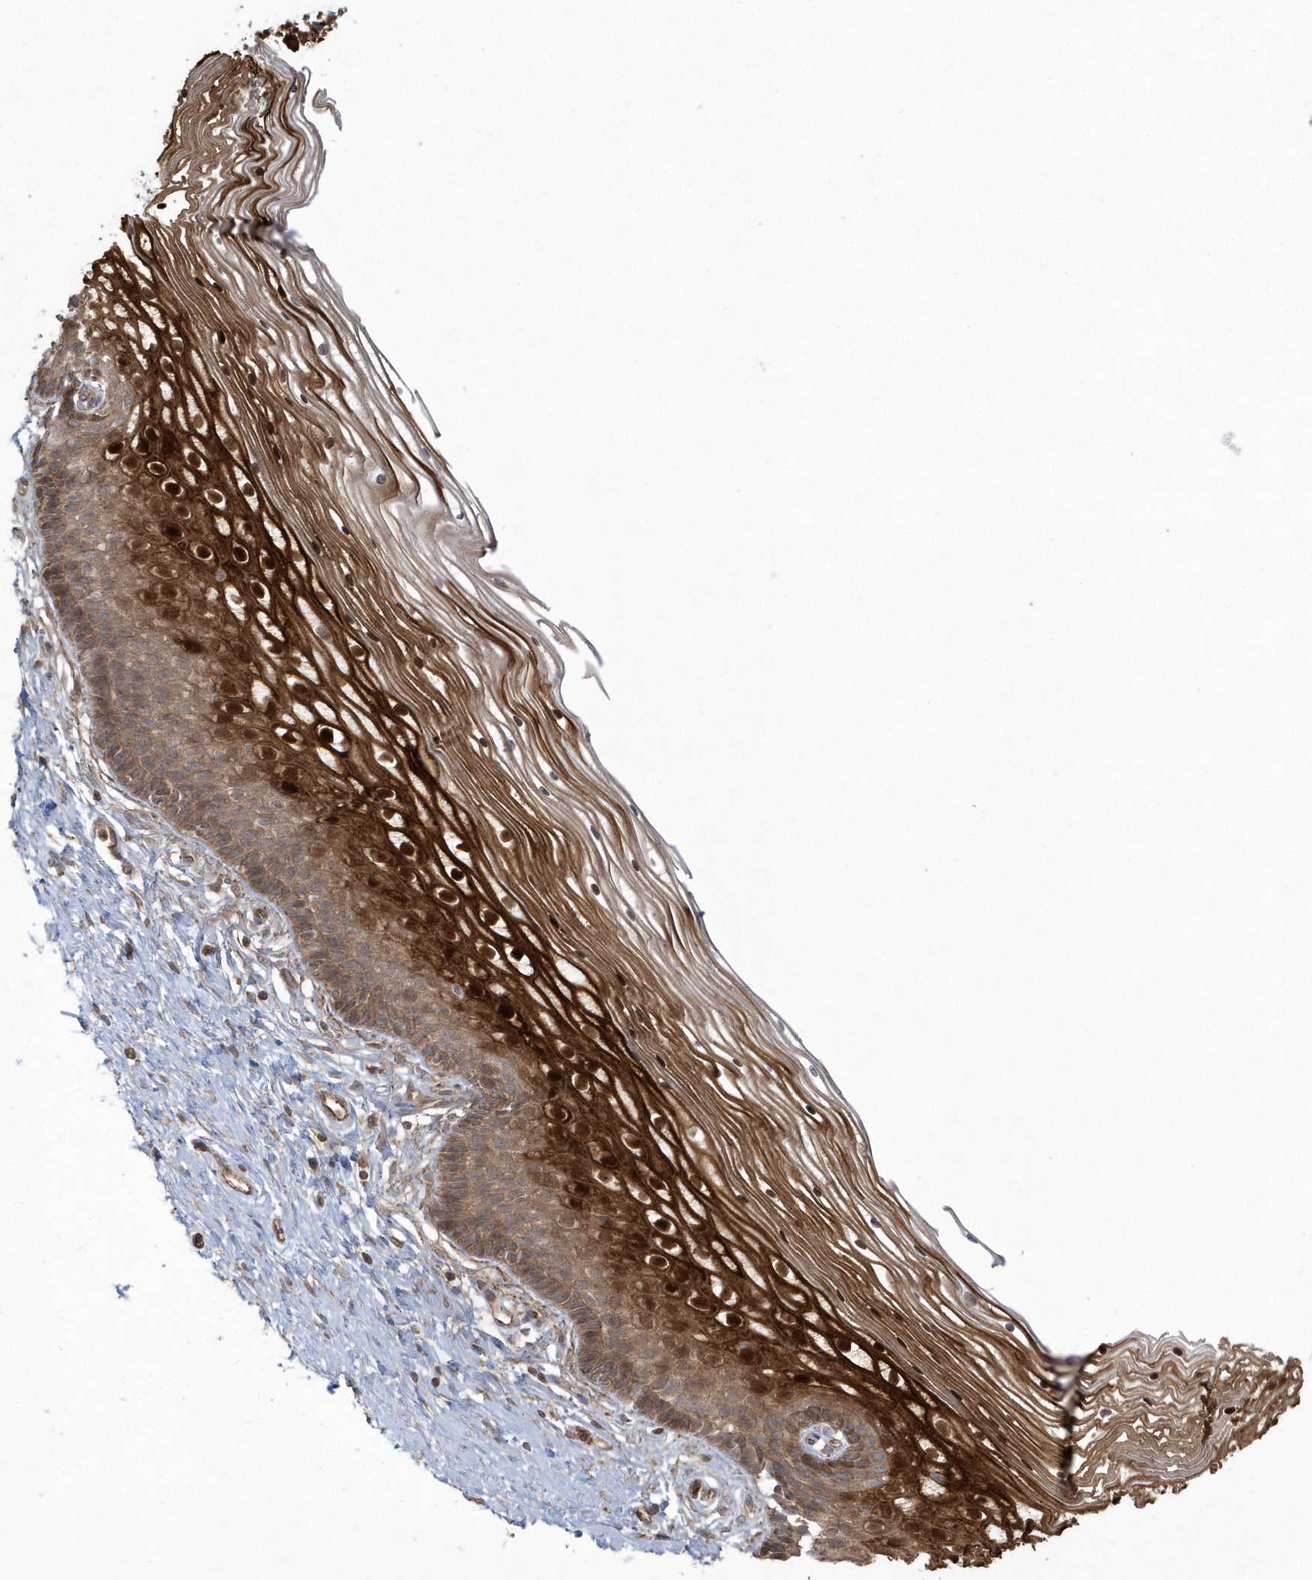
{"staining": {"intensity": "weak", "quantity": "25%-75%", "location": "cytoplasmic/membranous"}, "tissue": "cervix", "cell_type": "Glandular cells", "image_type": "normal", "snomed": [{"axis": "morphology", "description": "Normal tissue, NOS"}, {"axis": "topography", "description": "Cervix"}], "caption": "The photomicrograph exhibits a brown stain indicating the presence of a protein in the cytoplasmic/membranous of glandular cells in cervix. (brown staining indicates protein expression, while blue staining denotes nuclei).", "gene": "ARMC8", "patient": {"sex": "female", "age": 33}}